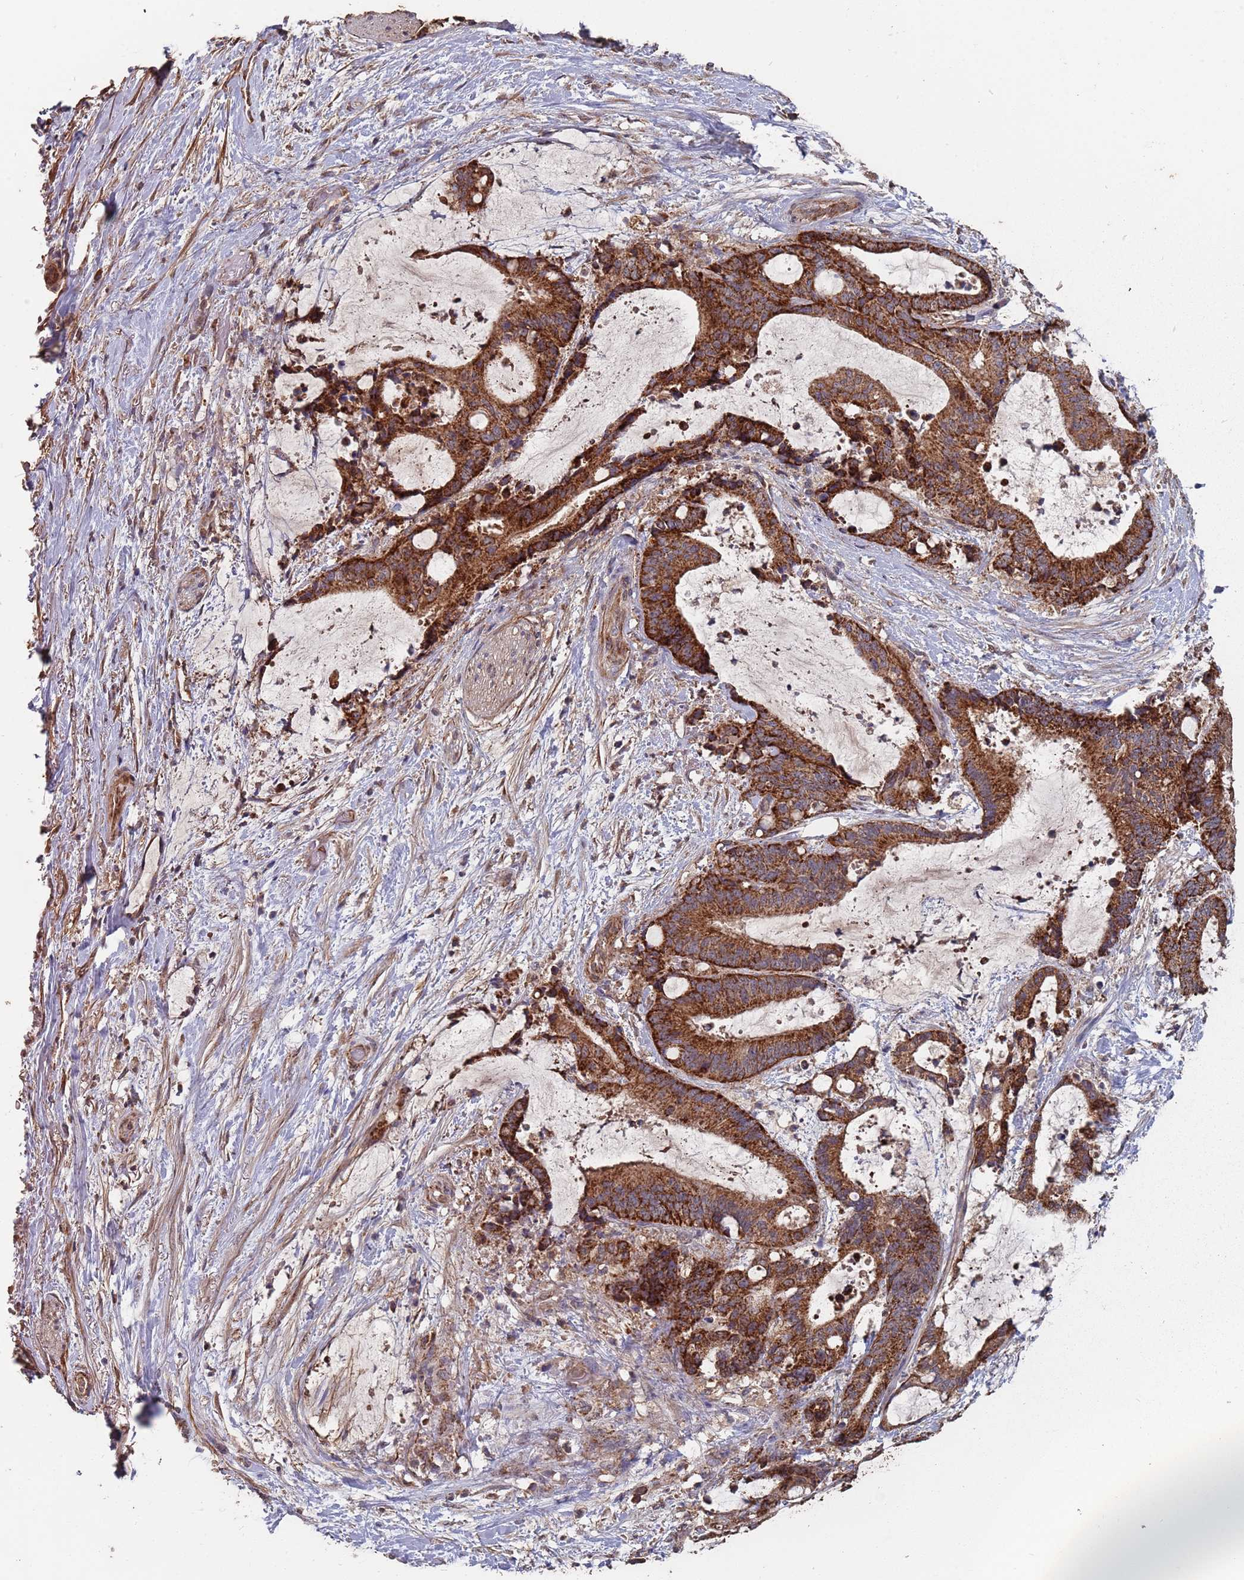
{"staining": {"intensity": "strong", "quantity": ">75%", "location": "cytoplasmic/membranous"}, "tissue": "liver cancer", "cell_type": "Tumor cells", "image_type": "cancer", "snomed": [{"axis": "morphology", "description": "Normal tissue, NOS"}, {"axis": "morphology", "description": "Cholangiocarcinoma"}, {"axis": "topography", "description": "Liver"}, {"axis": "topography", "description": "Peripheral nerve tissue"}], "caption": "A micrograph of human liver cancer (cholangiocarcinoma) stained for a protein shows strong cytoplasmic/membranous brown staining in tumor cells.", "gene": "PRORP", "patient": {"sex": "female", "age": 73}}